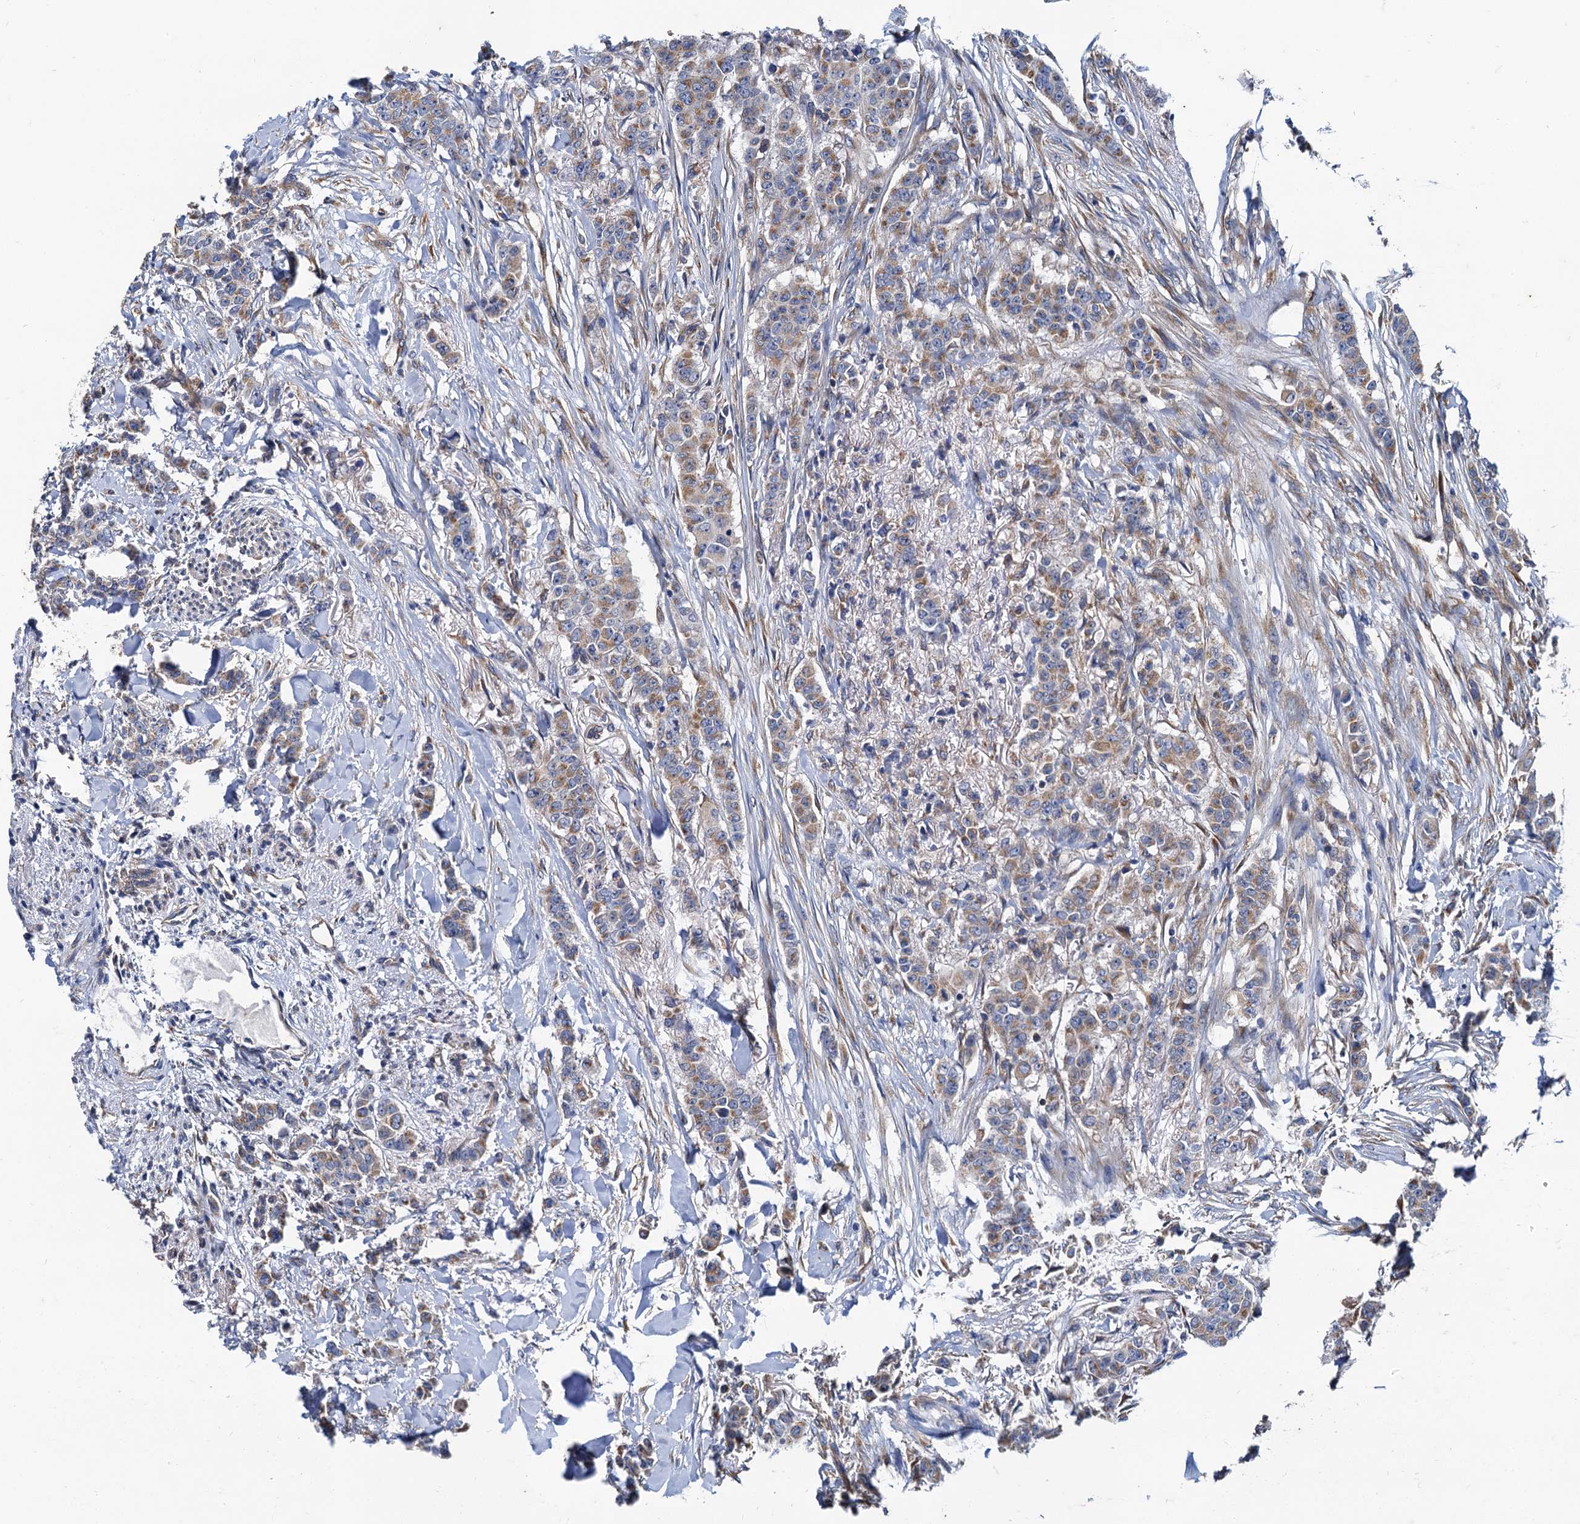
{"staining": {"intensity": "moderate", "quantity": ">75%", "location": "cytoplasmic/membranous"}, "tissue": "breast cancer", "cell_type": "Tumor cells", "image_type": "cancer", "snomed": [{"axis": "morphology", "description": "Duct carcinoma"}, {"axis": "topography", "description": "Breast"}], "caption": "A brown stain shows moderate cytoplasmic/membranous staining of a protein in human intraductal carcinoma (breast) tumor cells.", "gene": "NGRN", "patient": {"sex": "female", "age": 40}}